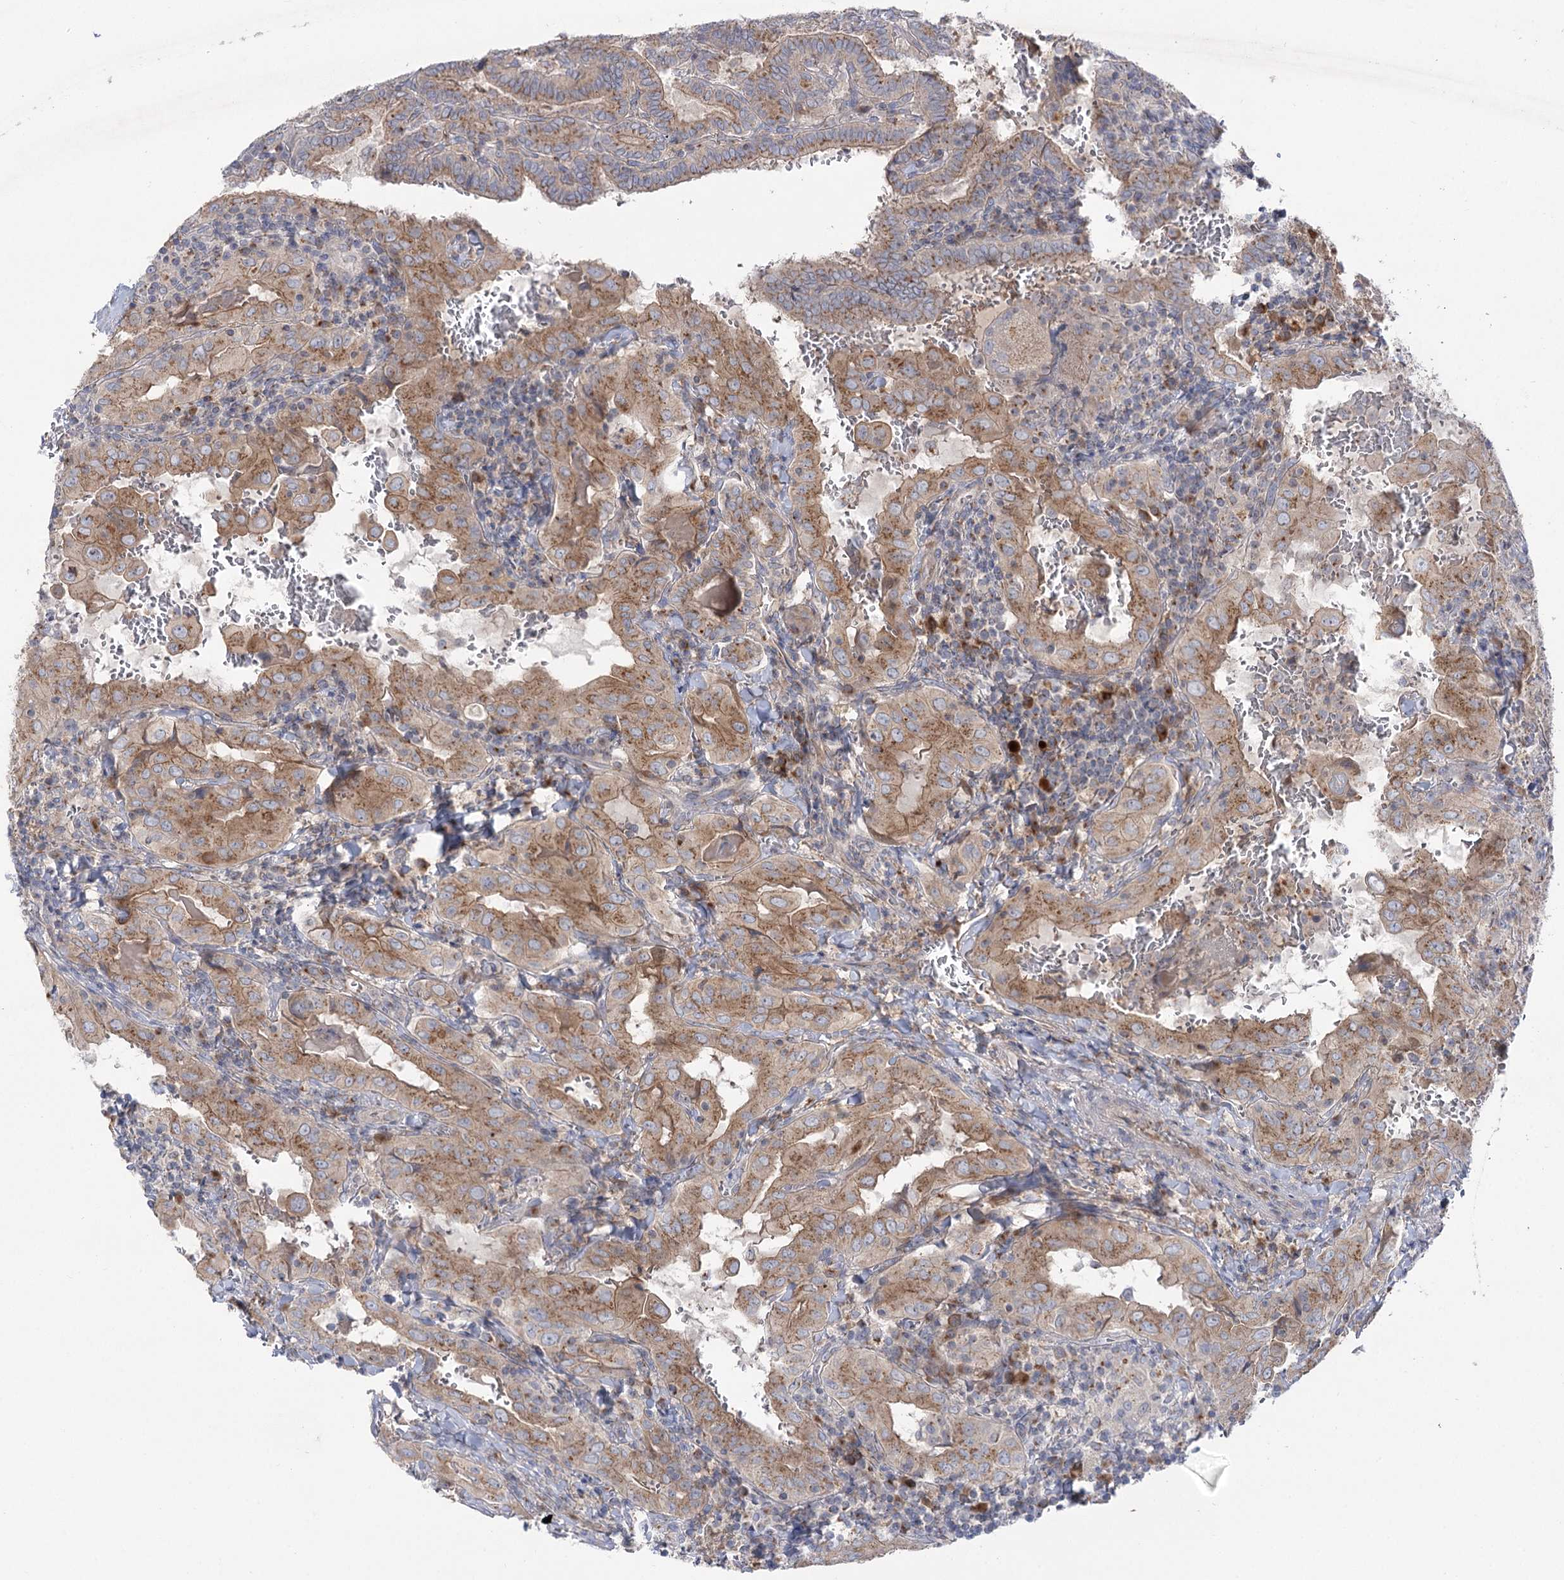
{"staining": {"intensity": "moderate", "quantity": ">75%", "location": "cytoplasmic/membranous"}, "tissue": "thyroid cancer", "cell_type": "Tumor cells", "image_type": "cancer", "snomed": [{"axis": "morphology", "description": "Papillary adenocarcinoma, NOS"}, {"axis": "topography", "description": "Thyroid gland"}], "caption": "About >75% of tumor cells in thyroid cancer (papillary adenocarcinoma) exhibit moderate cytoplasmic/membranous protein staining as visualized by brown immunohistochemical staining.", "gene": "GBF1", "patient": {"sex": "female", "age": 72}}